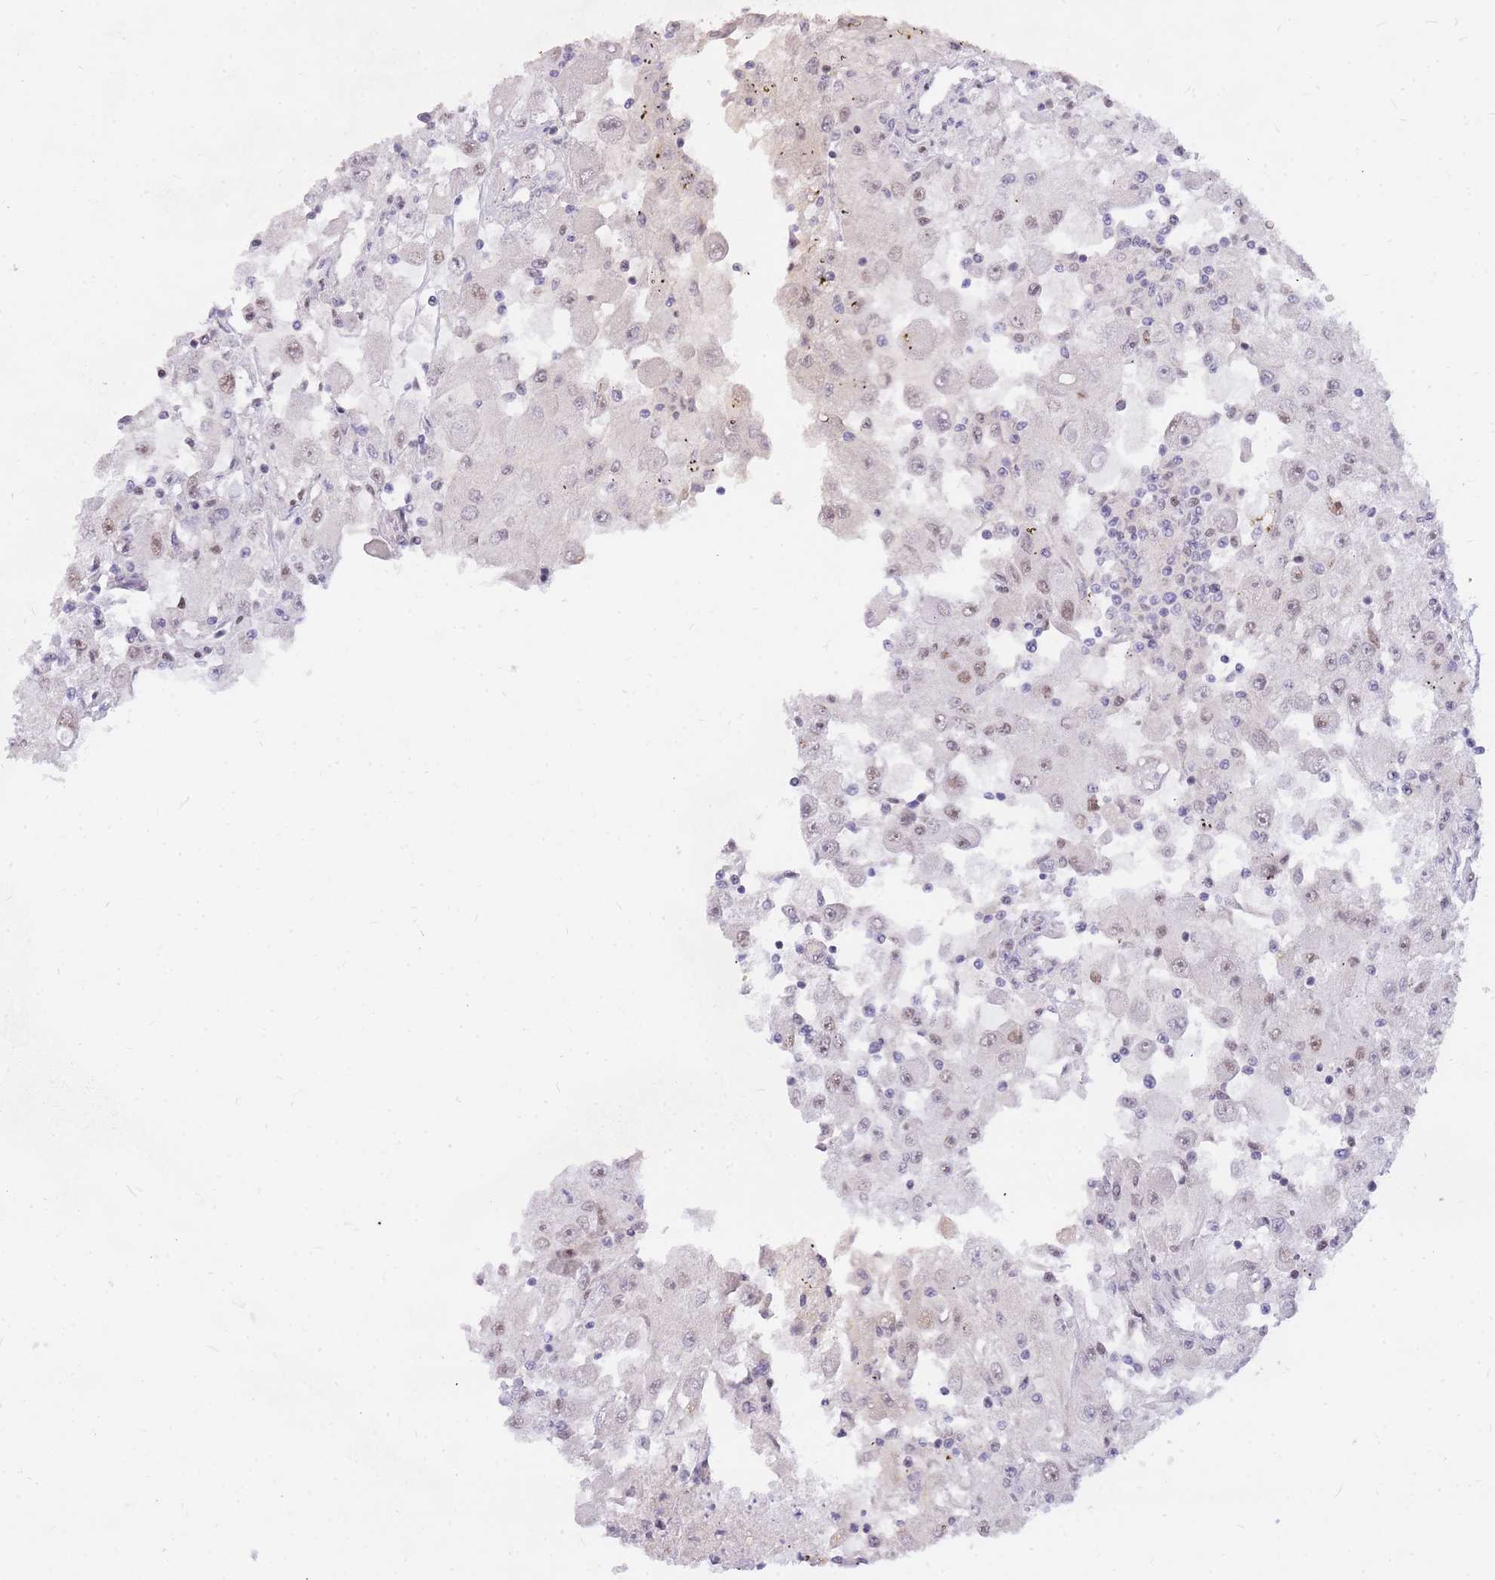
{"staining": {"intensity": "weak", "quantity": "25%-75%", "location": "nuclear"}, "tissue": "renal cancer", "cell_type": "Tumor cells", "image_type": "cancer", "snomed": [{"axis": "morphology", "description": "Adenocarcinoma, NOS"}, {"axis": "topography", "description": "Kidney"}], "caption": "A brown stain shows weak nuclear expression of a protein in human renal cancer tumor cells.", "gene": "TLE2", "patient": {"sex": "female", "age": 67}}